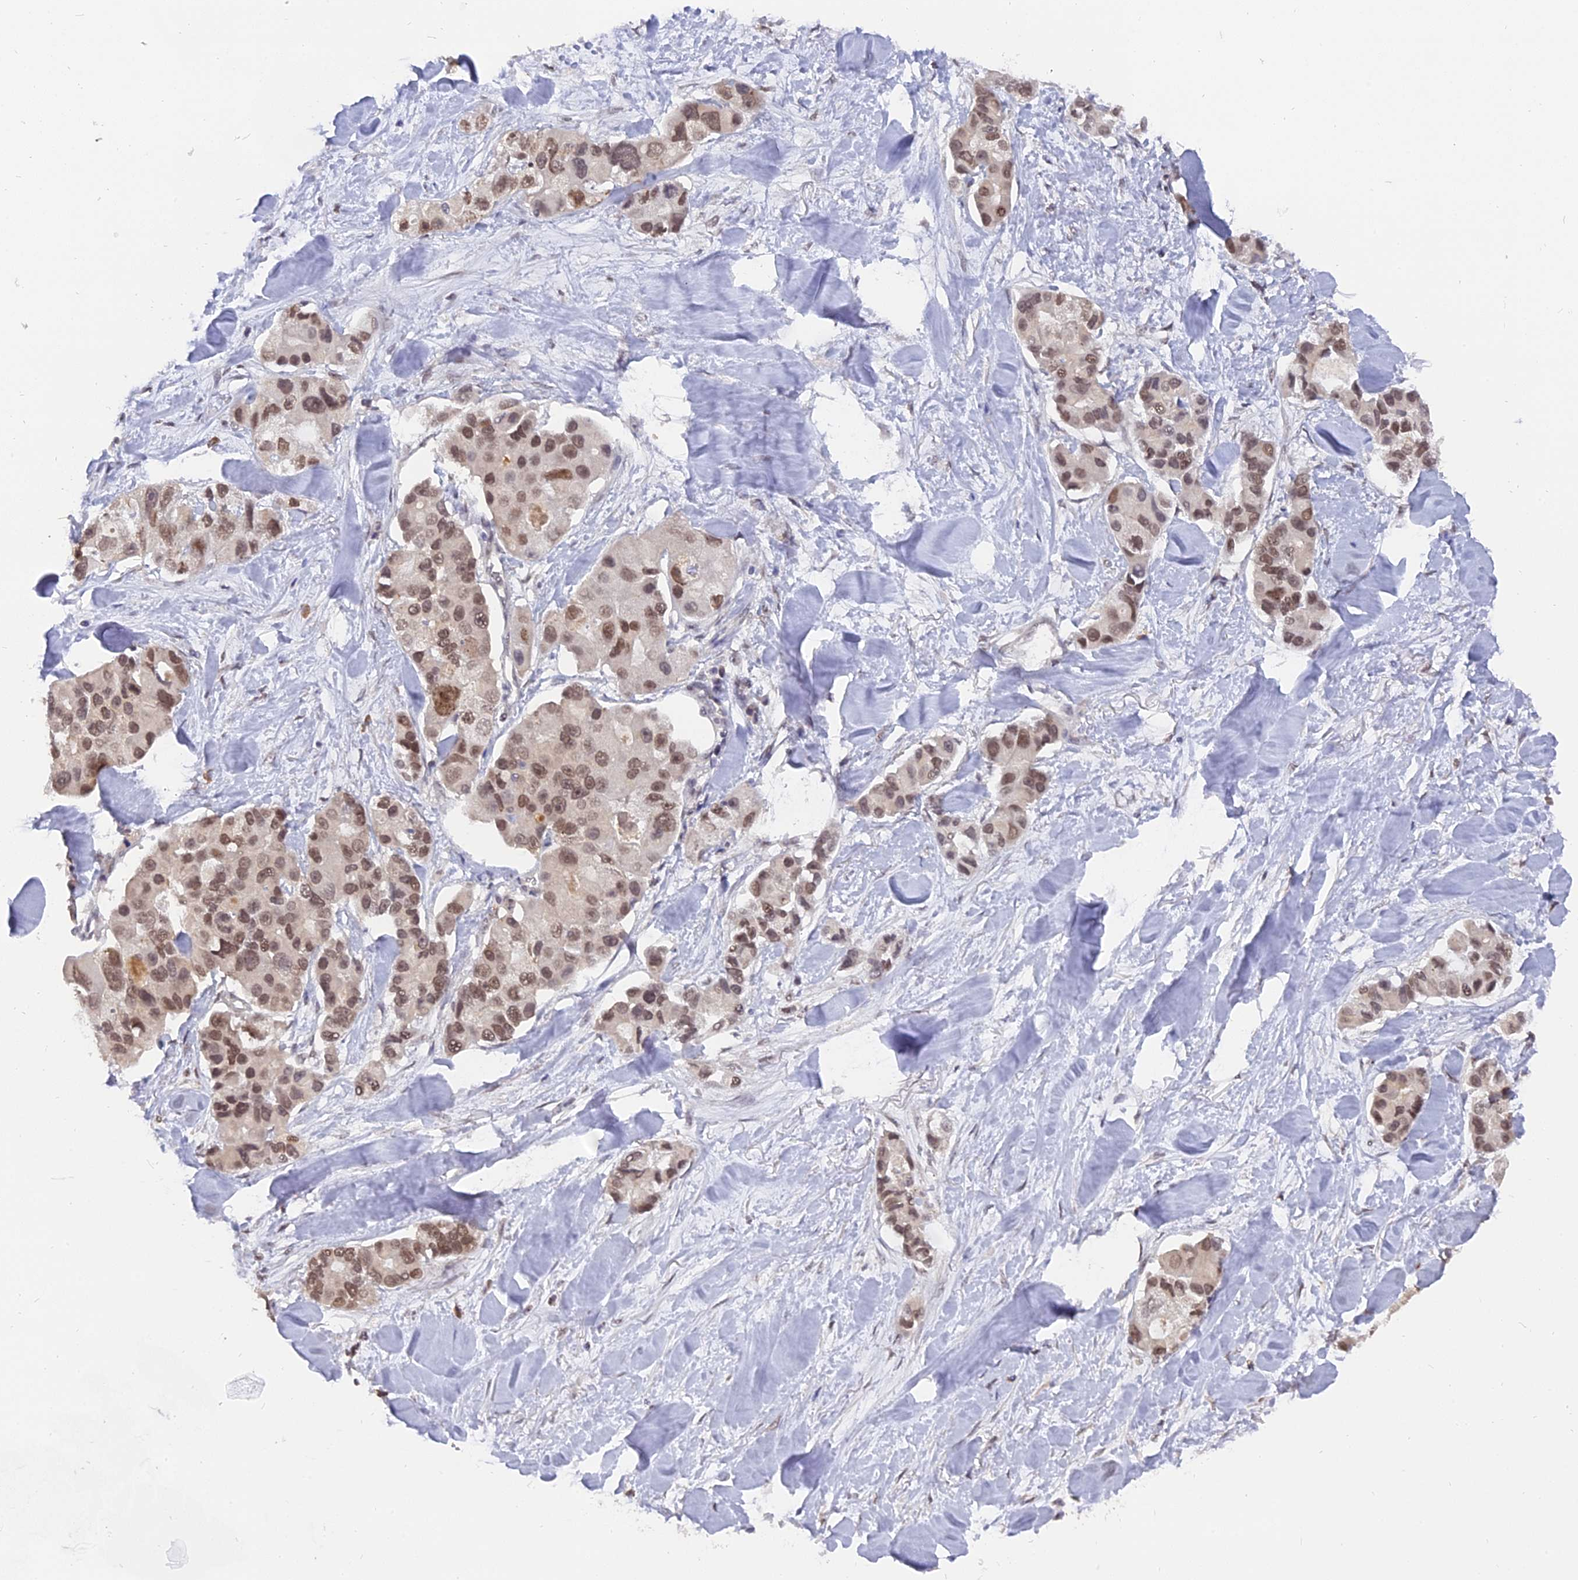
{"staining": {"intensity": "moderate", "quantity": ">75%", "location": "nuclear"}, "tissue": "lung cancer", "cell_type": "Tumor cells", "image_type": "cancer", "snomed": [{"axis": "morphology", "description": "Adenocarcinoma, NOS"}, {"axis": "topography", "description": "Lung"}], "caption": "Tumor cells display moderate nuclear positivity in approximately >75% of cells in lung adenocarcinoma.", "gene": "NR1H3", "patient": {"sex": "female", "age": 54}}